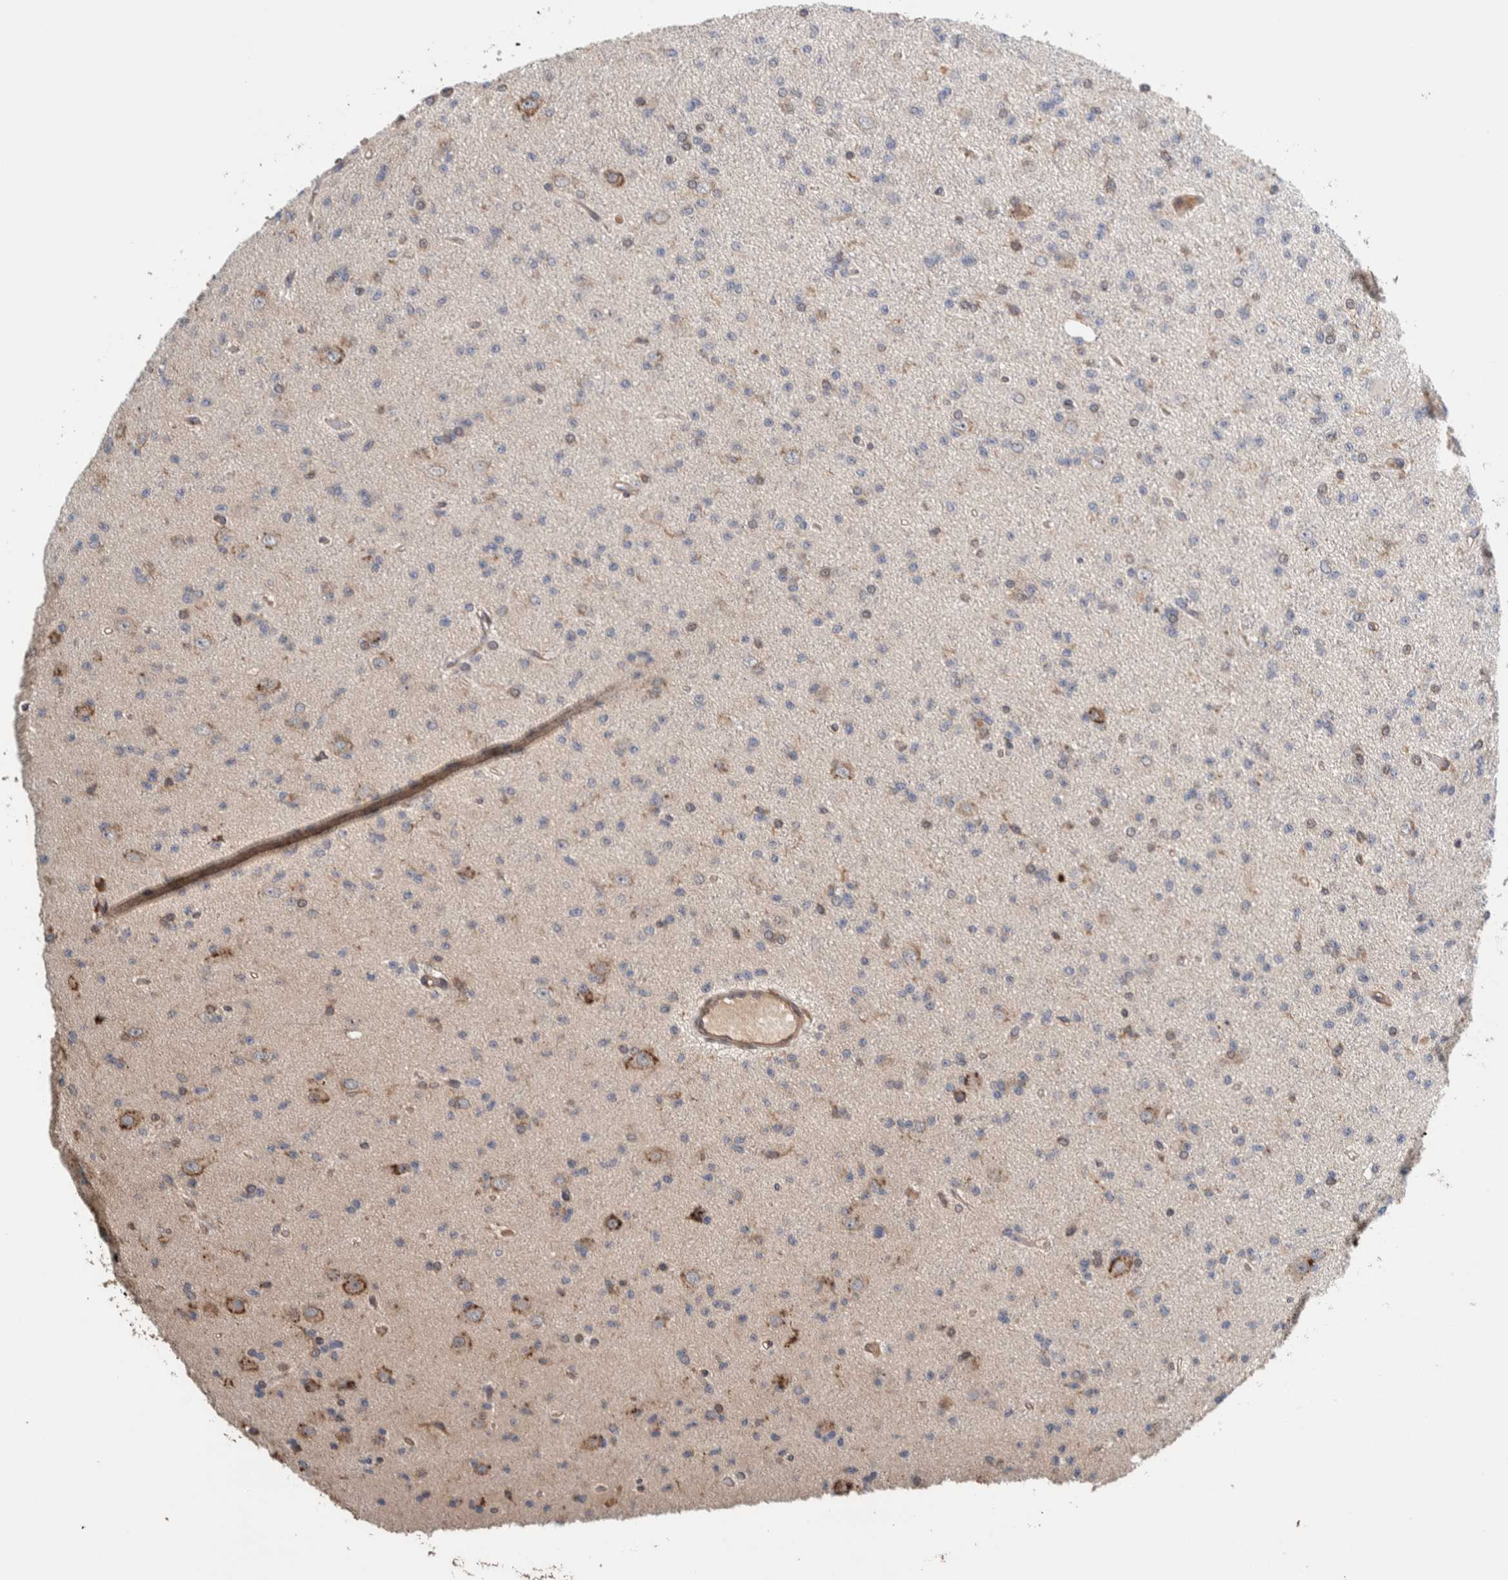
{"staining": {"intensity": "moderate", "quantity": "<25%", "location": "cytoplasmic/membranous"}, "tissue": "glioma", "cell_type": "Tumor cells", "image_type": "cancer", "snomed": [{"axis": "morphology", "description": "Glioma, malignant, Low grade"}, {"axis": "topography", "description": "Brain"}], "caption": "Protein staining of glioma tissue demonstrates moderate cytoplasmic/membranous positivity in approximately <25% of tumor cells. (DAB = brown stain, brightfield microscopy at high magnification).", "gene": "PLA2G3", "patient": {"sex": "female", "age": 22}}